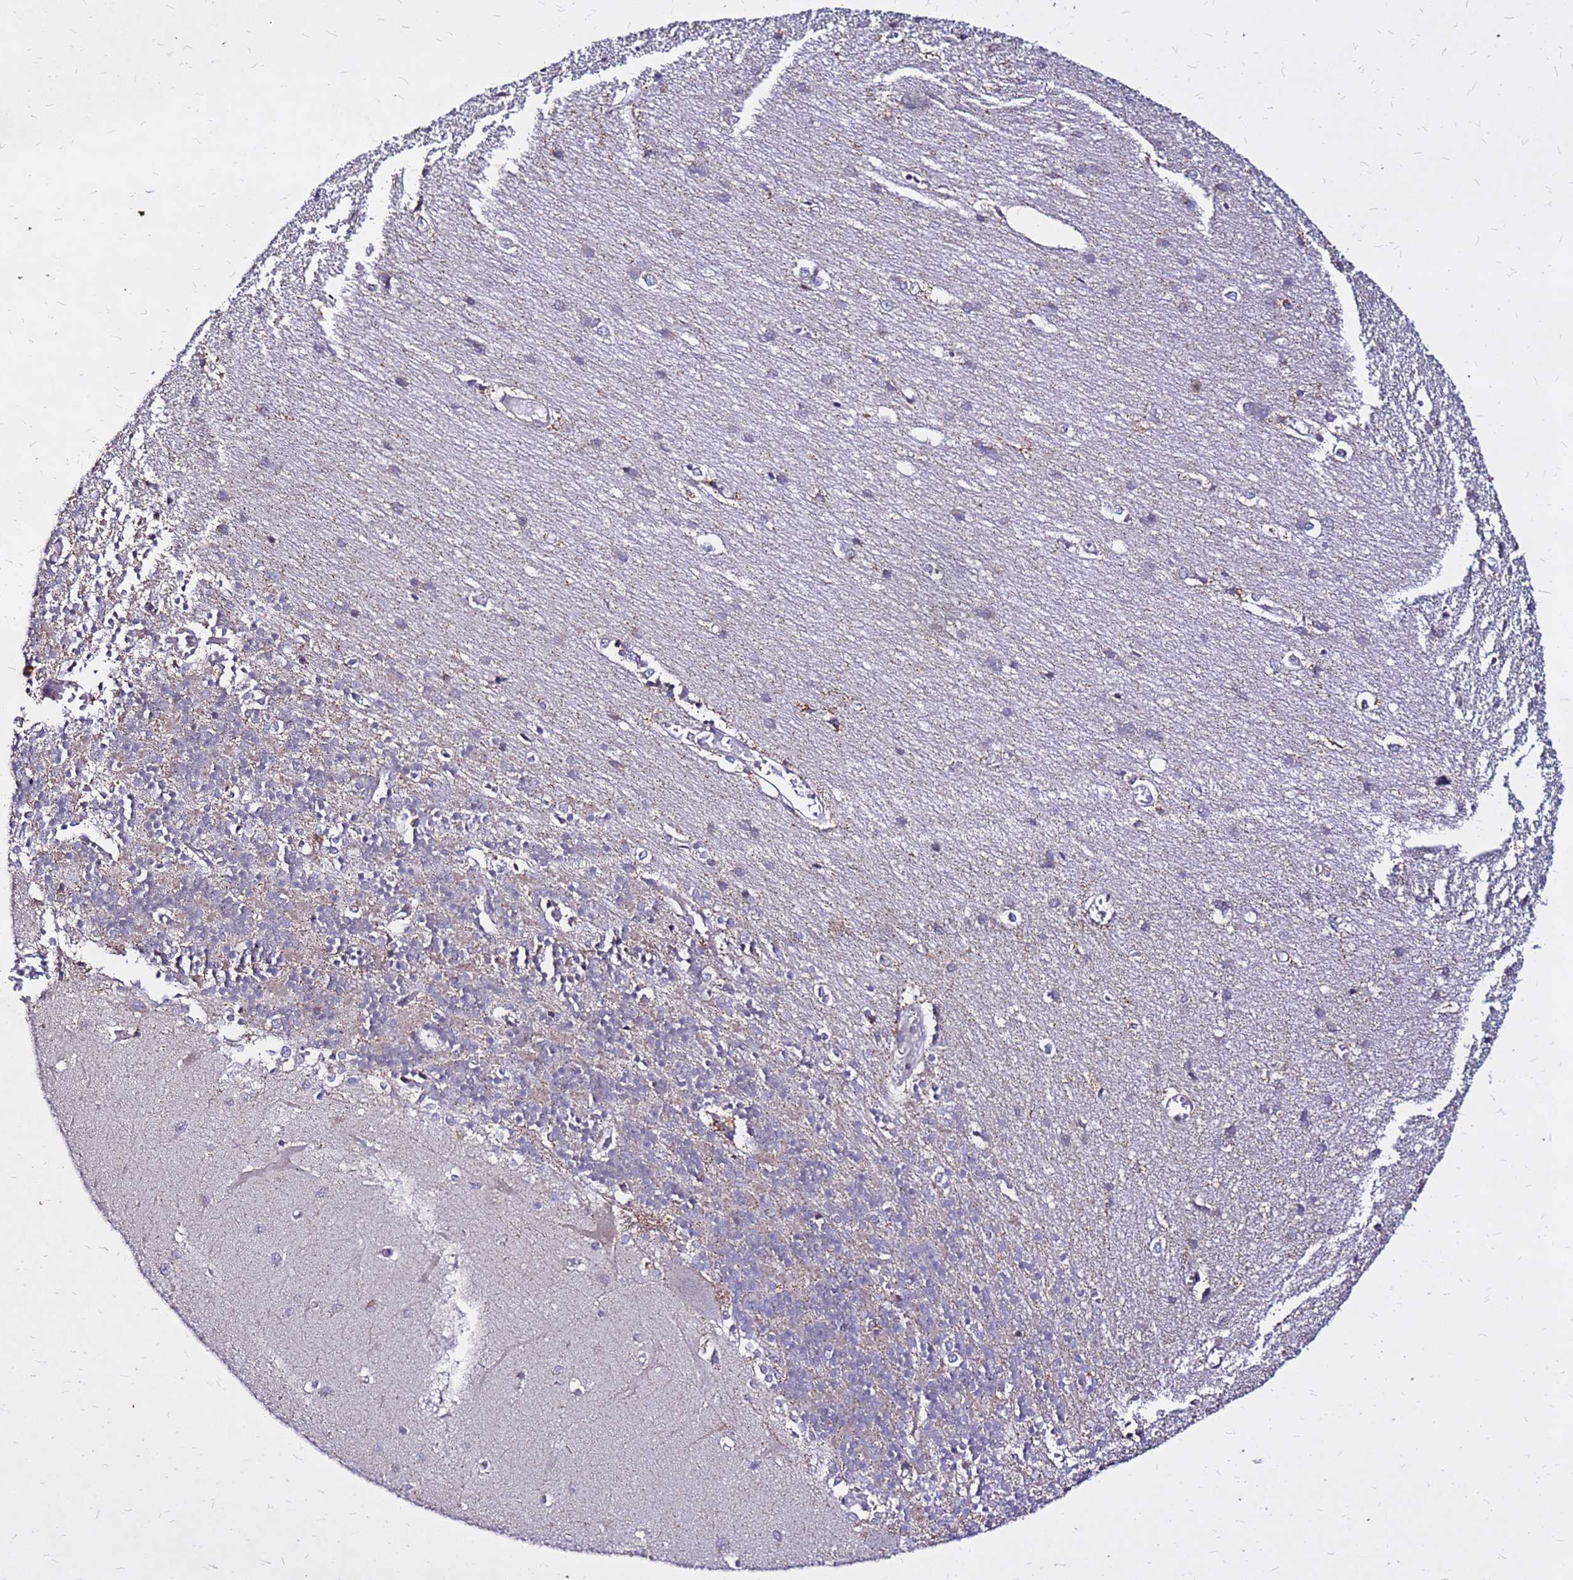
{"staining": {"intensity": "weak", "quantity": "<25%", "location": "cytoplasmic/membranous"}, "tissue": "cerebellum", "cell_type": "Cells in granular layer", "image_type": "normal", "snomed": [{"axis": "morphology", "description": "Normal tissue, NOS"}, {"axis": "topography", "description": "Cerebellum"}], "caption": "Immunohistochemical staining of normal cerebellum demonstrates no significant staining in cells in granular layer.", "gene": "COX14", "patient": {"sex": "male", "age": 37}}